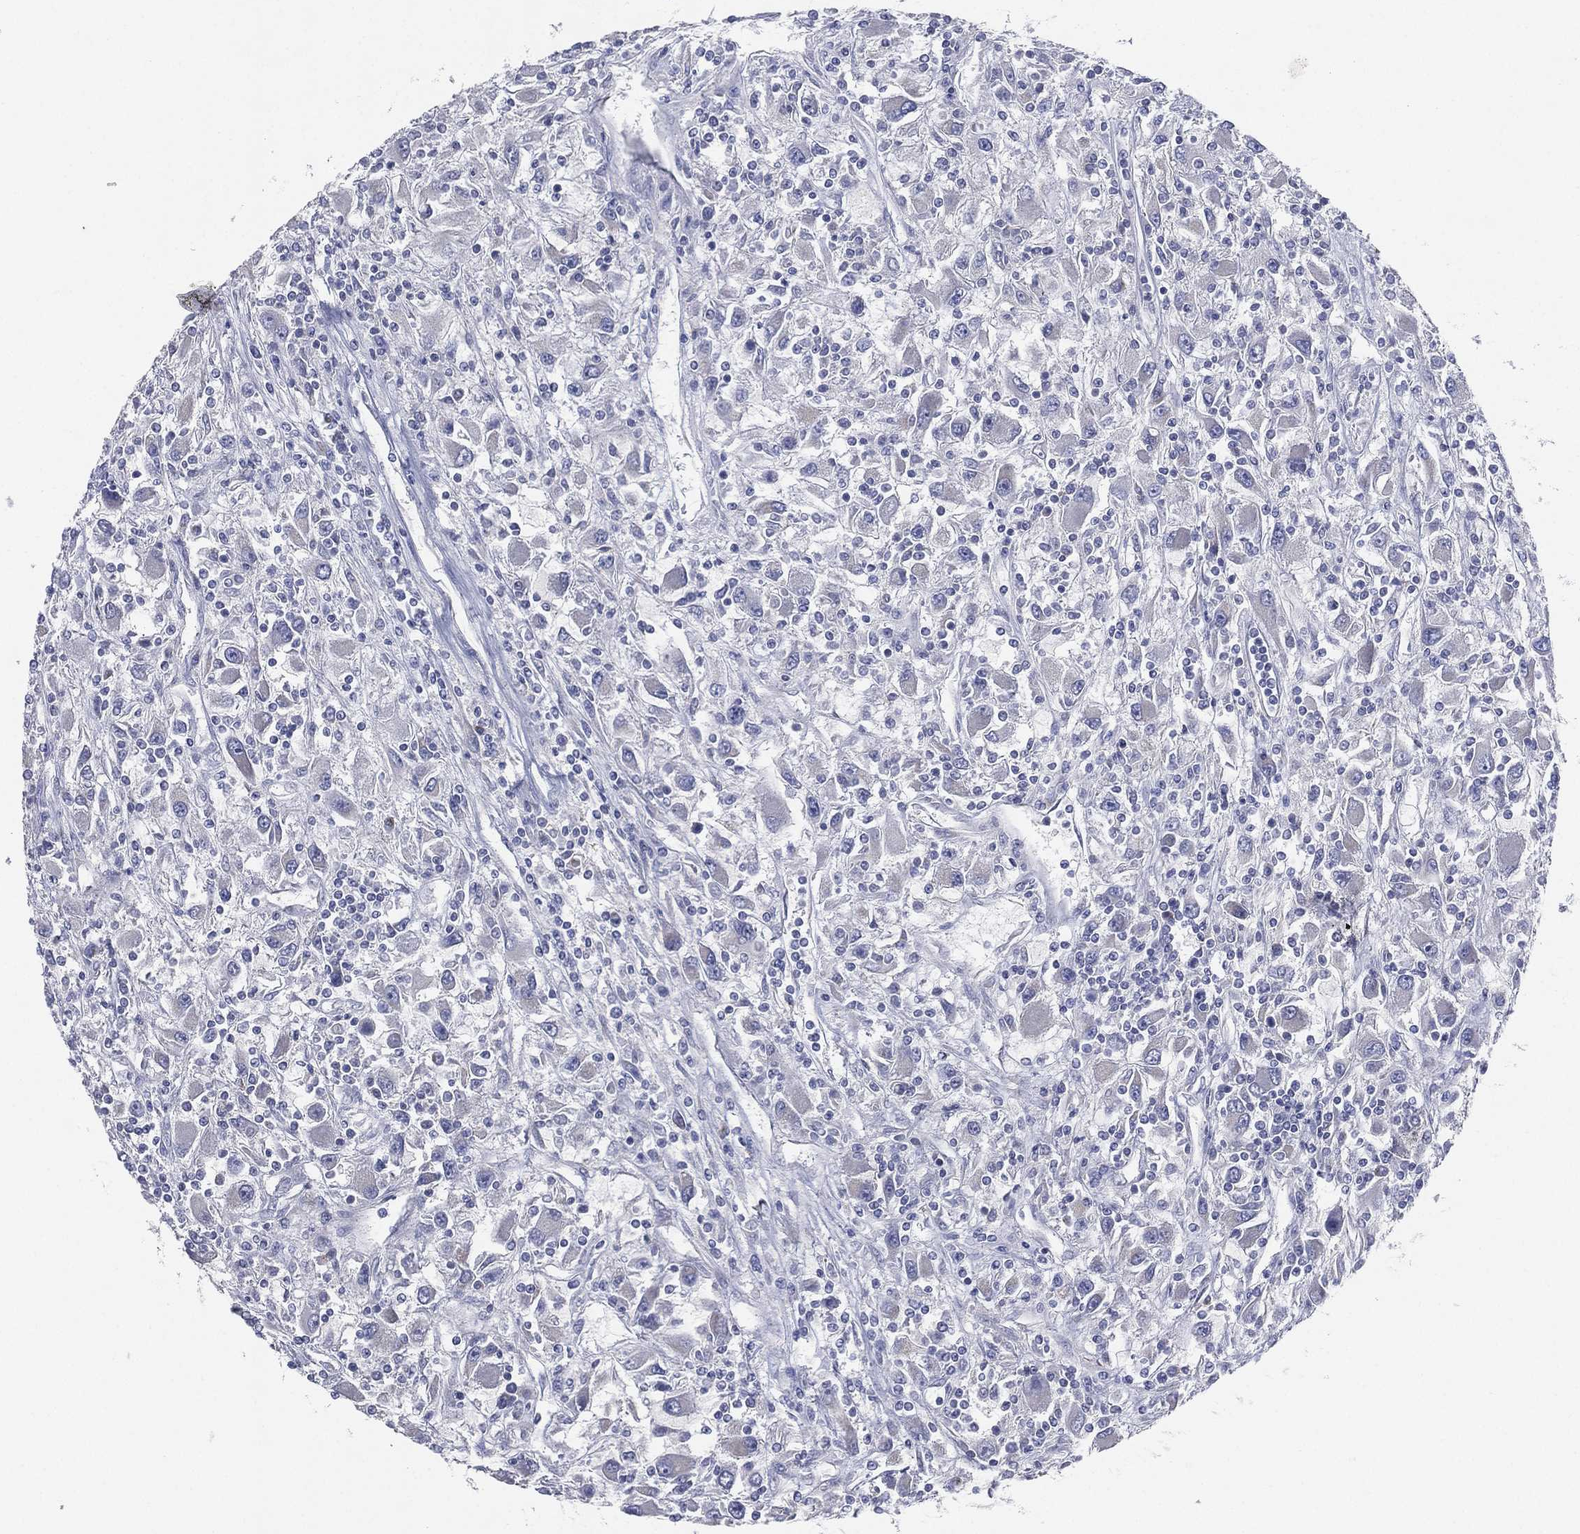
{"staining": {"intensity": "negative", "quantity": "none", "location": "none"}, "tissue": "renal cancer", "cell_type": "Tumor cells", "image_type": "cancer", "snomed": [{"axis": "morphology", "description": "Adenocarcinoma, NOS"}, {"axis": "topography", "description": "Kidney"}], "caption": "Adenocarcinoma (renal) was stained to show a protein in brown. There is no significant expression in tumor cells. Nuclei are stained in blue.", "gene": "ATP8A2", "patient": {"sex": "female", "age": 67}}